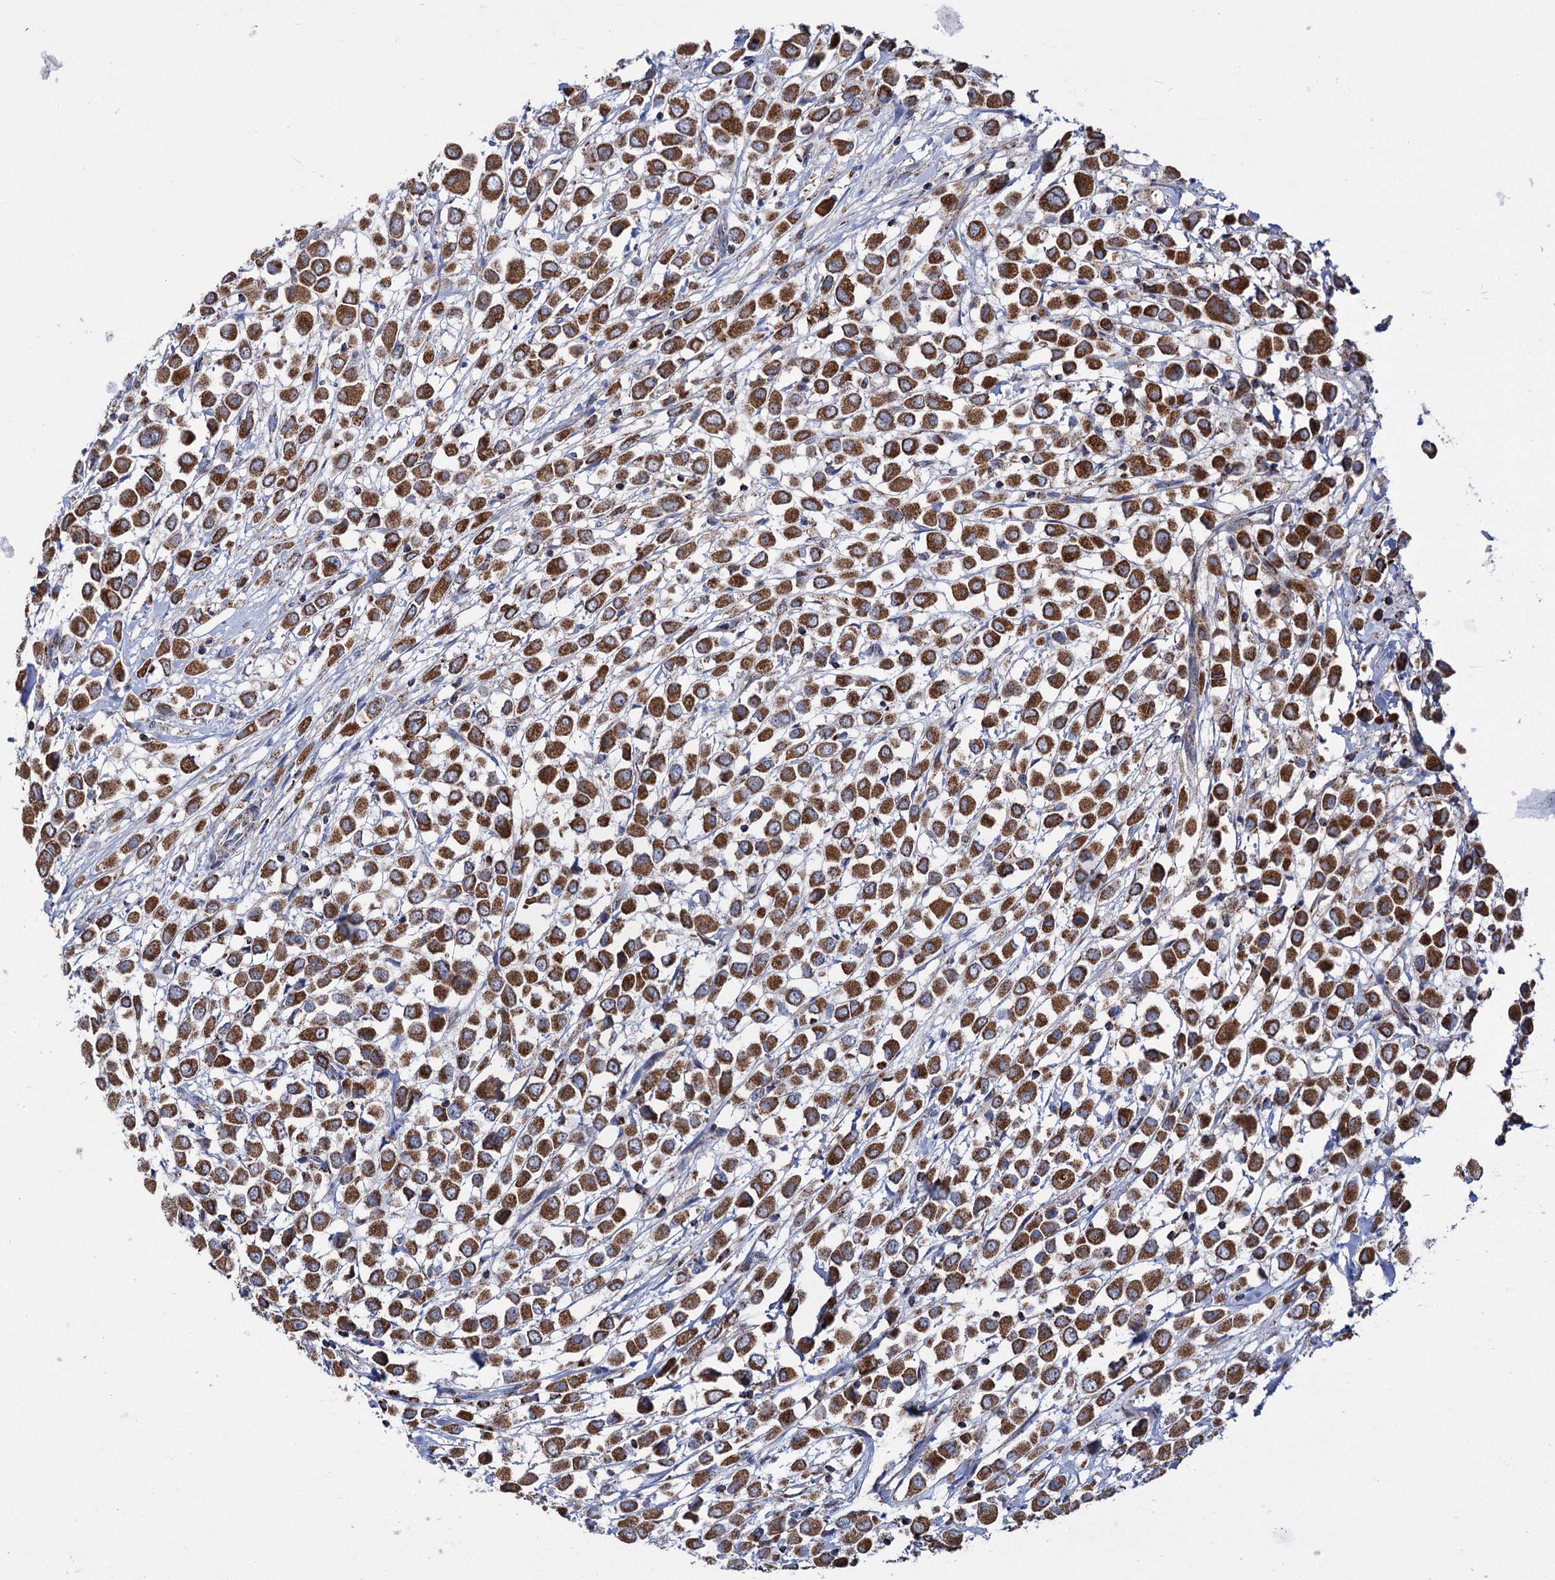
{"staining": {"intensity": "strong", "quantity": ">75%", "location": "cytoplasmic/membranous"}, "tissue": "breast cancer", "cell_type": "Tumor cells", "image_type": "cancer", "snomed": [{"axis": "morphology", "description": "Duct carcinoma"}, {"axis": "topography", "description": "Breast"}], "caption": "This photomicrograph reveals immunohistochemistry (IHC) staining of human breast cancer, with high strong cytoplasmic/membranous staining in approximately >75% of tumor cells.", "gene": "ABHD10", "patient": {"sex": "female", "age": 61}}